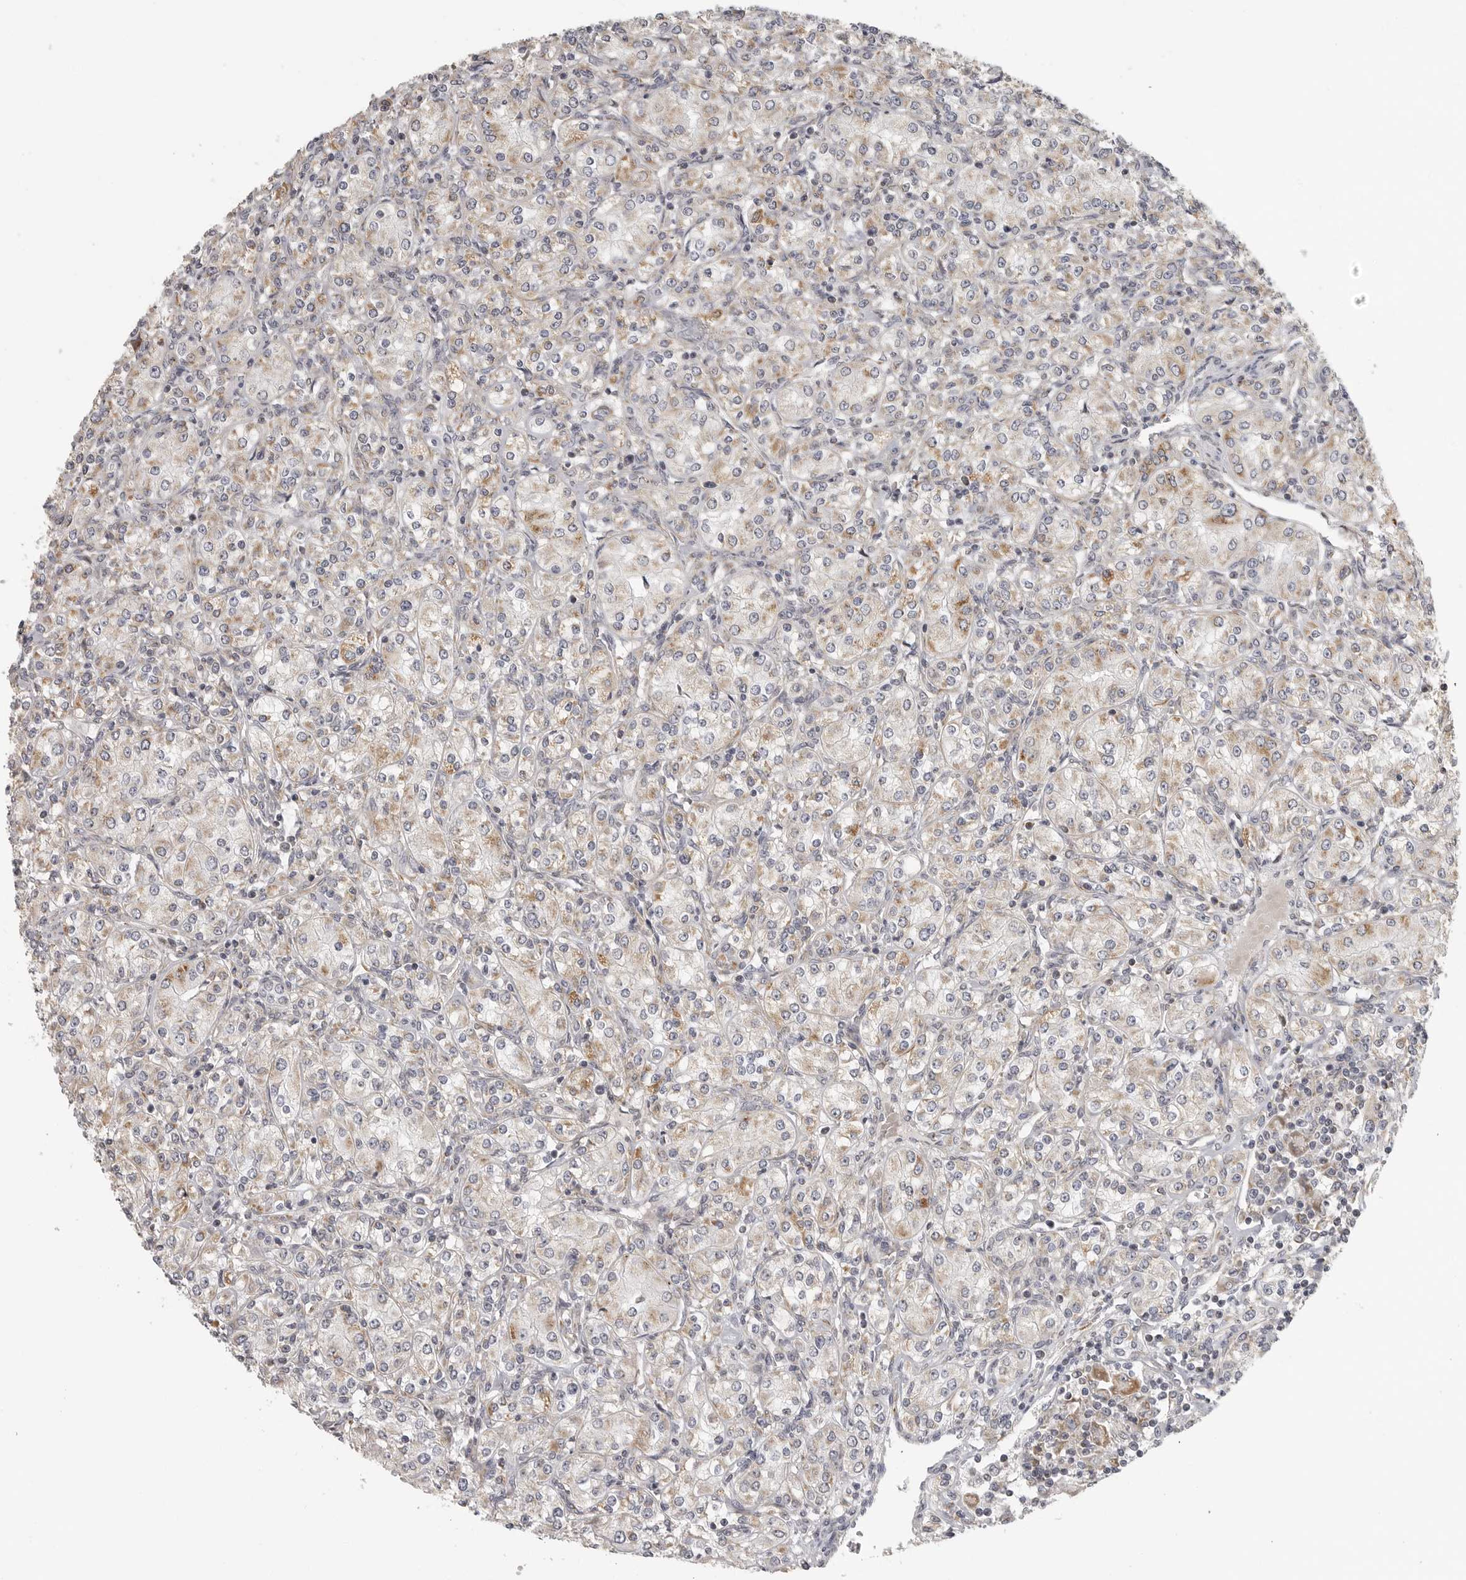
{"staining": {"intensity": "weak", "quantity": "25%-75%", "location": "cytoplasmic/membranous"}, "tissue": "renal cancer", "cell_type": "Tumor cells", "image_type": "cancer", "snomed": [{"axis": "morphology", "description": "Adenocarcinoma, NOS"}, {"axis": "topography", "description": "Kidney"}], "caption": "This photomicrograph demonstrates renal cancer stained with immunohistochemistry to label a protein in brown. The cytoplasmic/membranous of tumor cells show weak positivity for the protein. Nuclei are counter-stained blue.", "gene": "RXFP3", "patient": {"sex": "male", "age": 77}}